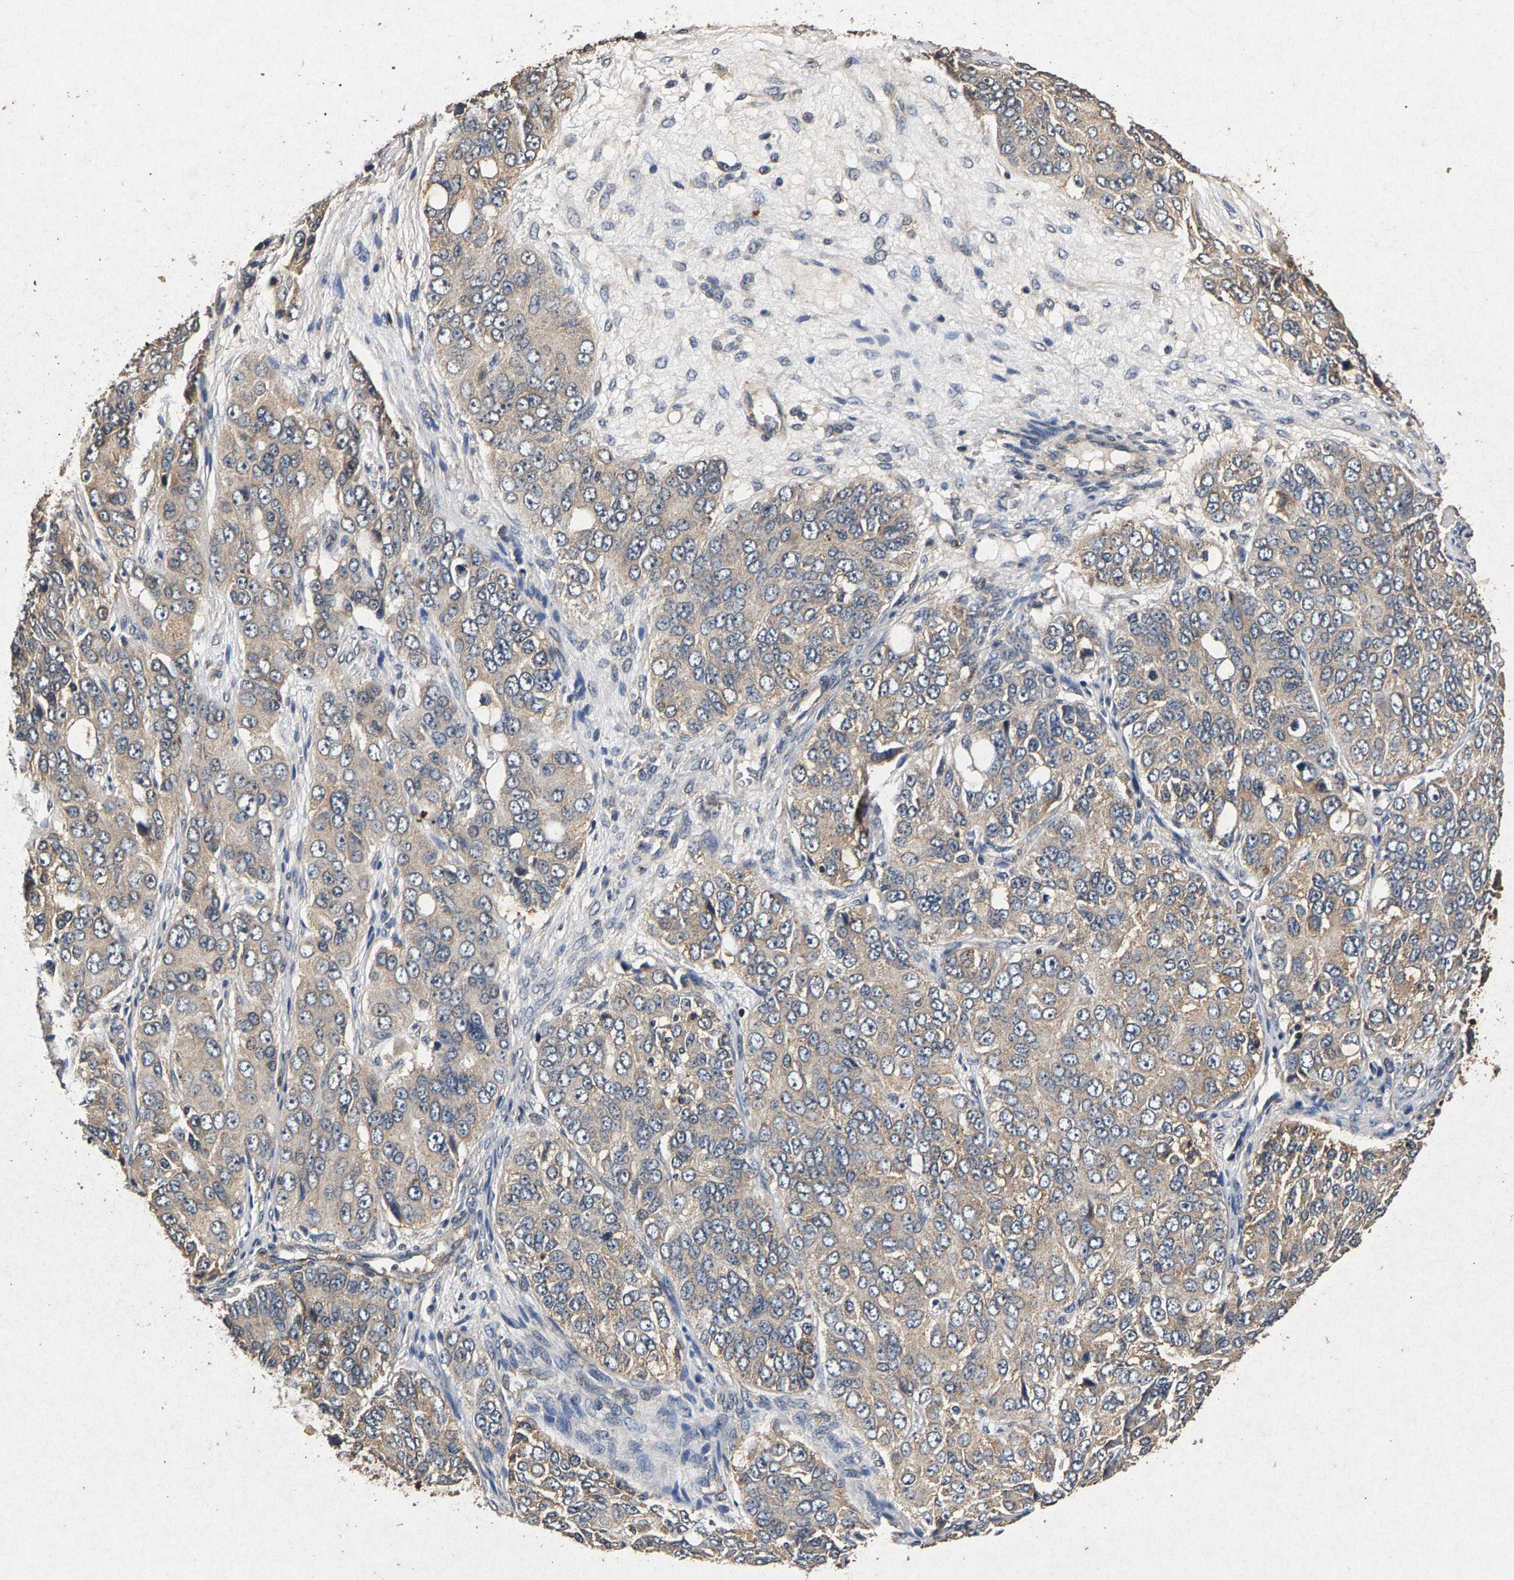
{"staining": {"intensity": "weak", "quantity": "<25%", "location": "cytoplasmic/membranous"}, "tissue": "ovarian cancer", "cell_type": "Tumor cells", "image_type": "cancer", "snomed": [{"axis": "morphology", "description": "Carcinoma, endometroid"}, {"axis": "topography", "description": "Ovary"}], "caption": "IHC of ovarian cancer displays no positivity in tumor cells.", "gene": "PPP1CC", "patient": {"sex": "female", "age": 51}}